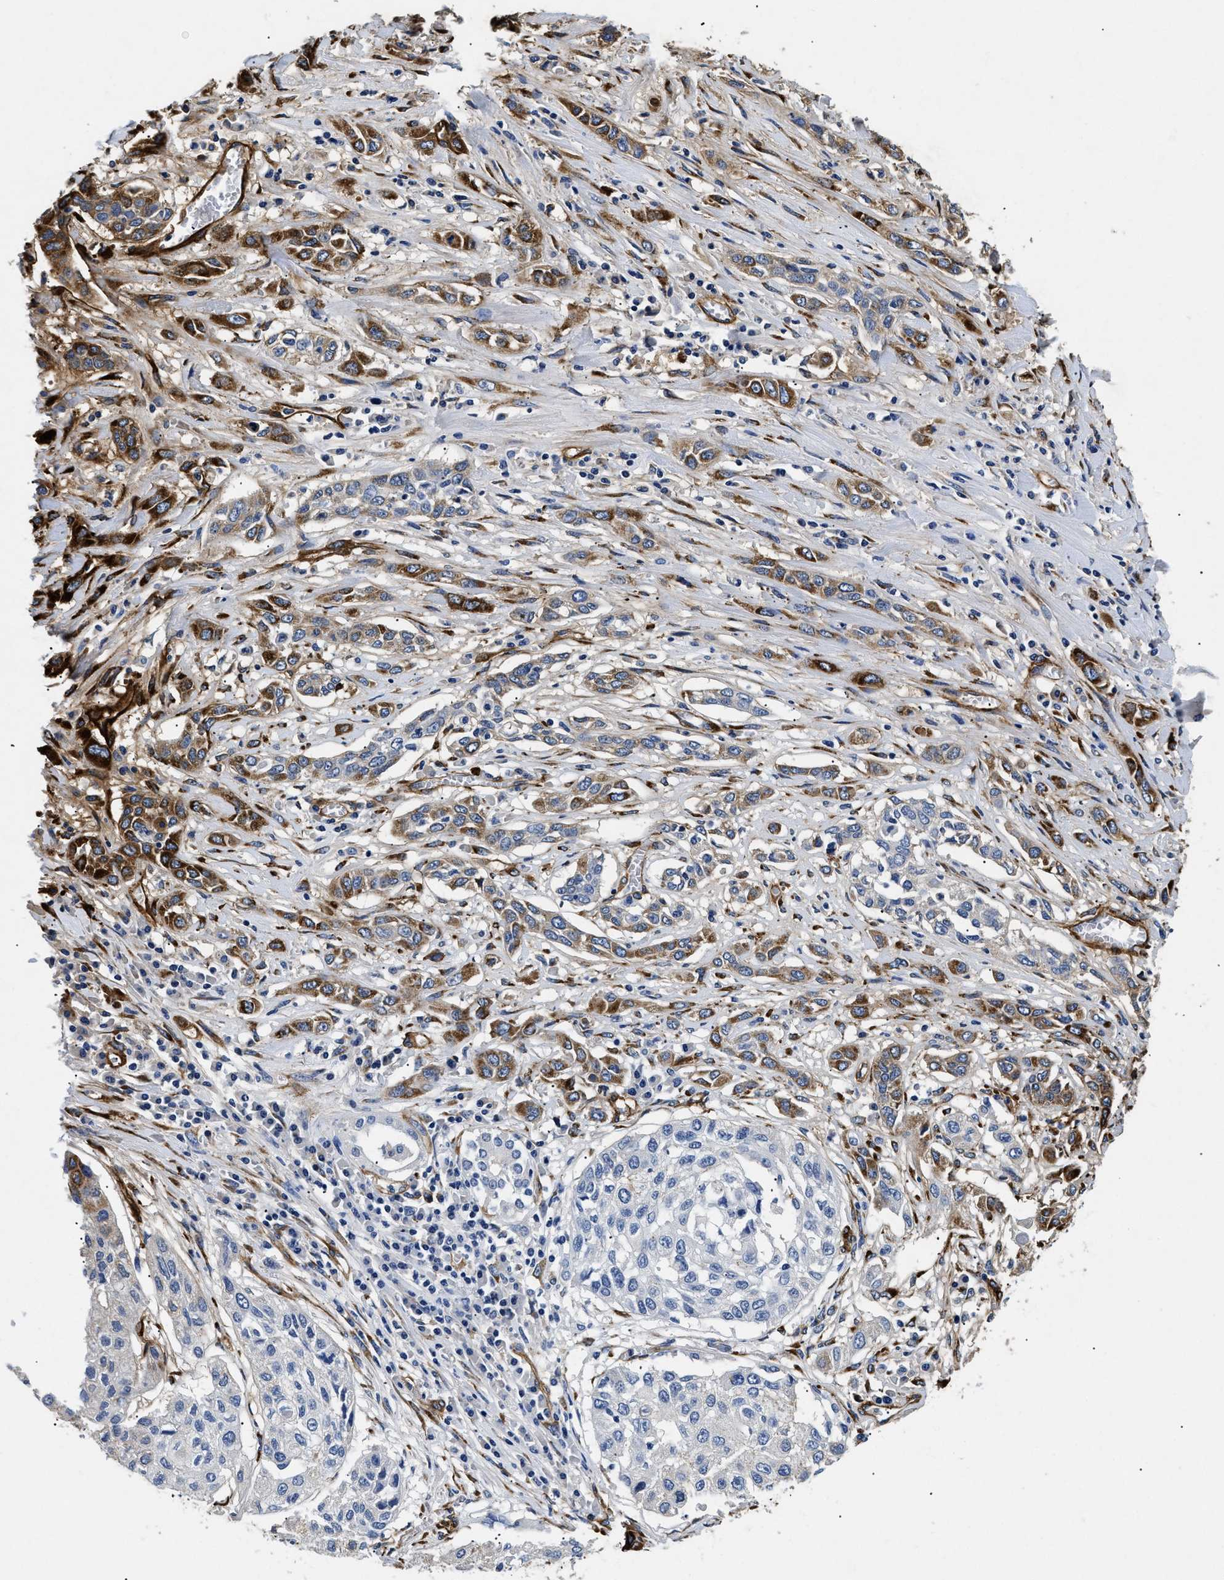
{"staining": {"intensity": "strong", "quantity": "25%-75%", "location": "cytoplasmic/membranous"}, "tissue": "lung cancer", "cell_type": "Tumor cells", "image_type": "cancer", "snomed": [{"axis": "morphology", "description": "Squamous cell carcinoma, NOS"}, {"axis": "topography", "description": "Lung"}], "caption": "Immunohistochemical staining of lung cancer shows strong cytoplasmic/membranous protein expression in about 25%-75% of tumor cells.", "gene": "LAMA3", "patient": {"sex": "male", "age": 71}}